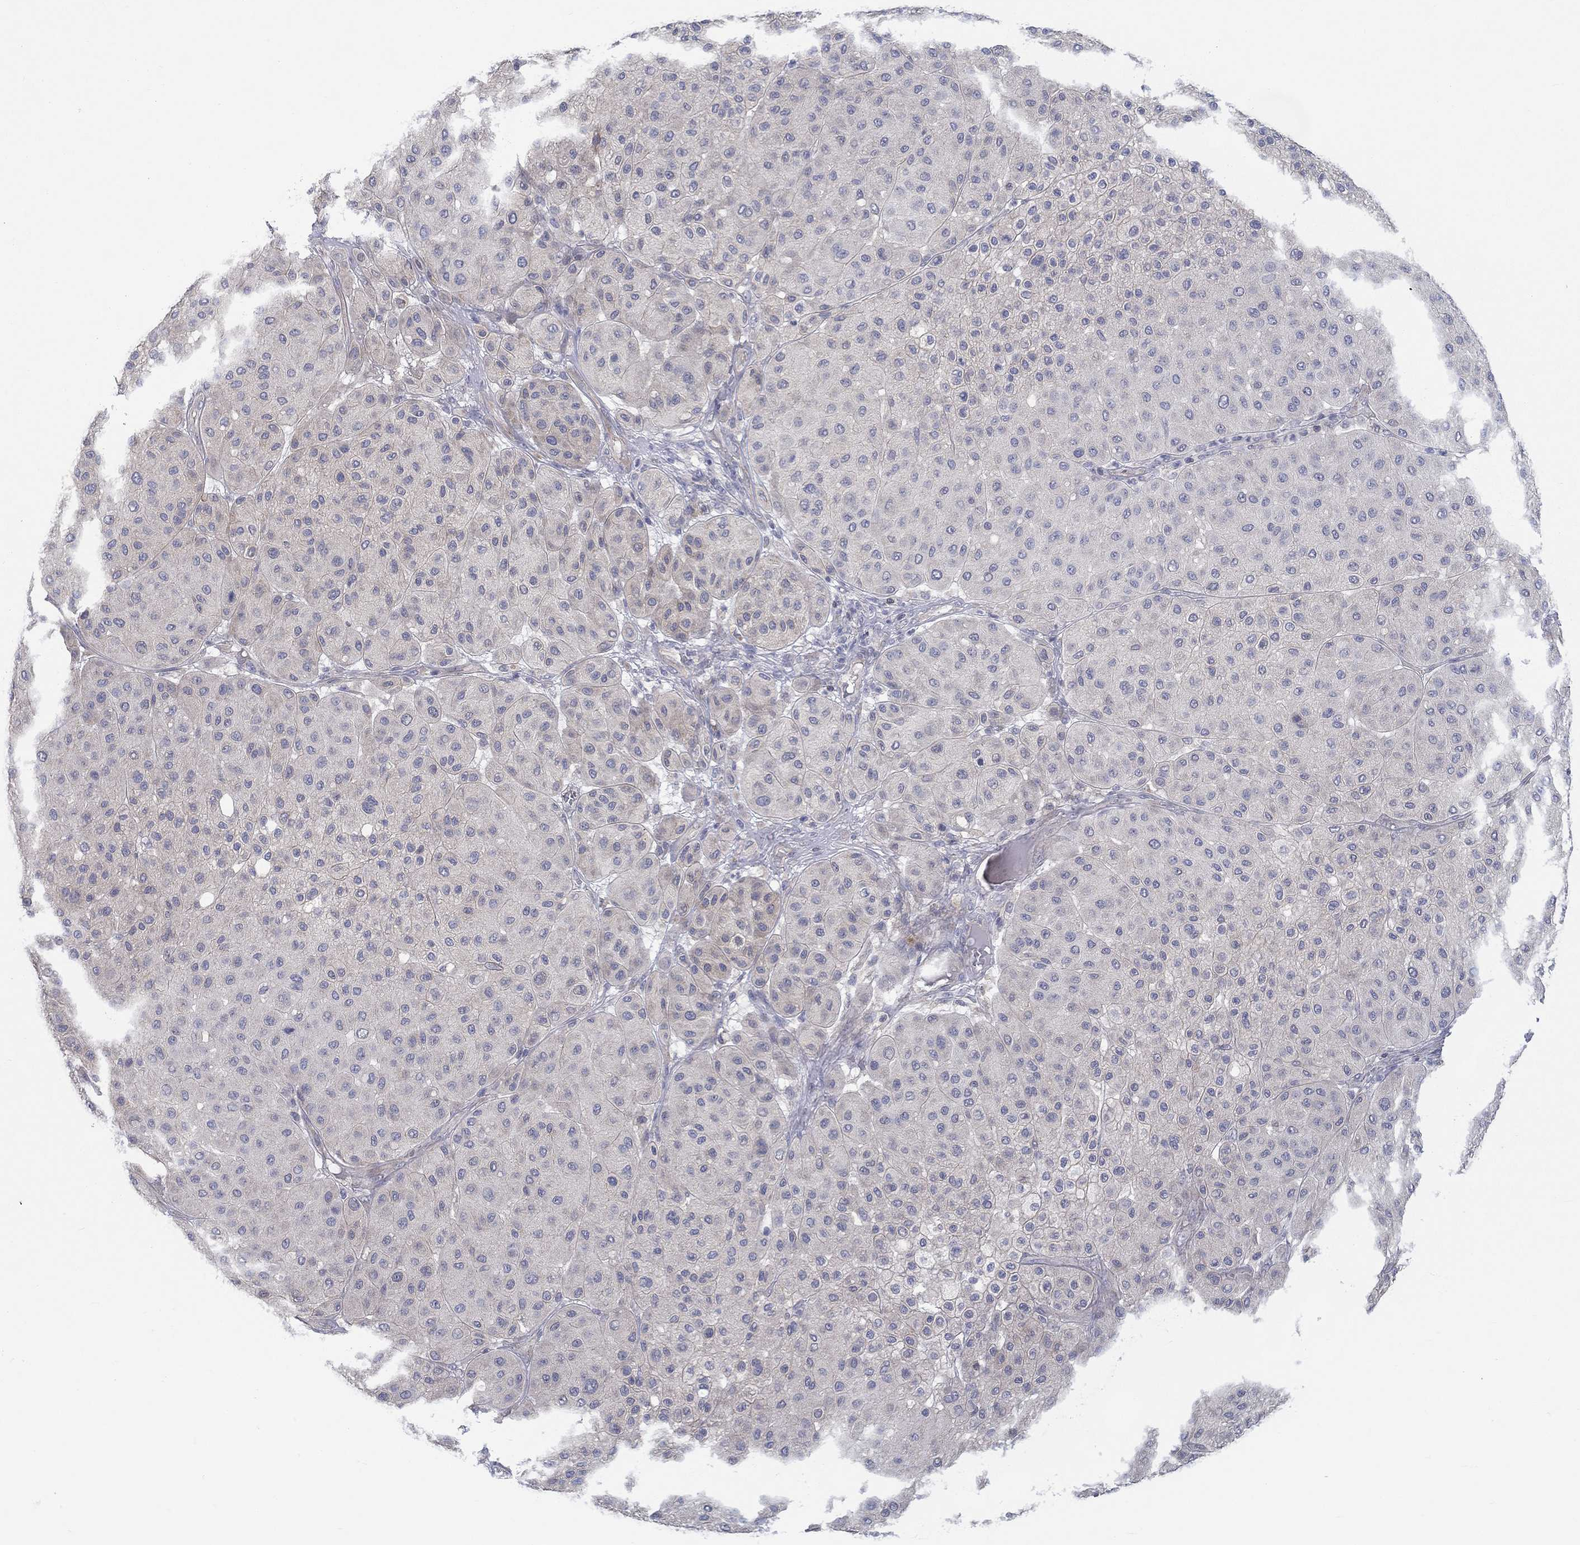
{"staining": {"intensity": "negative", "quantity": "none", "location": "none"}, "tissue": "melanoma", "cell_type": "Tumor cells", "image_type": "cancer", "snomed": [{"axis": "morphology", "description": "Malignant melanoma, Metastatic site"}, {"axis": "topography", "description": "Smooth muscle"}], "caption": "This is a image of IHC staining of melanoma, which shows no staining in tumor cells. The staining is performed using DAB brown chromogen with nuclei counter-stained in using hematoxylin.", "gene": "ERMP1", "patient": {"sex": "male", "age": 41}}